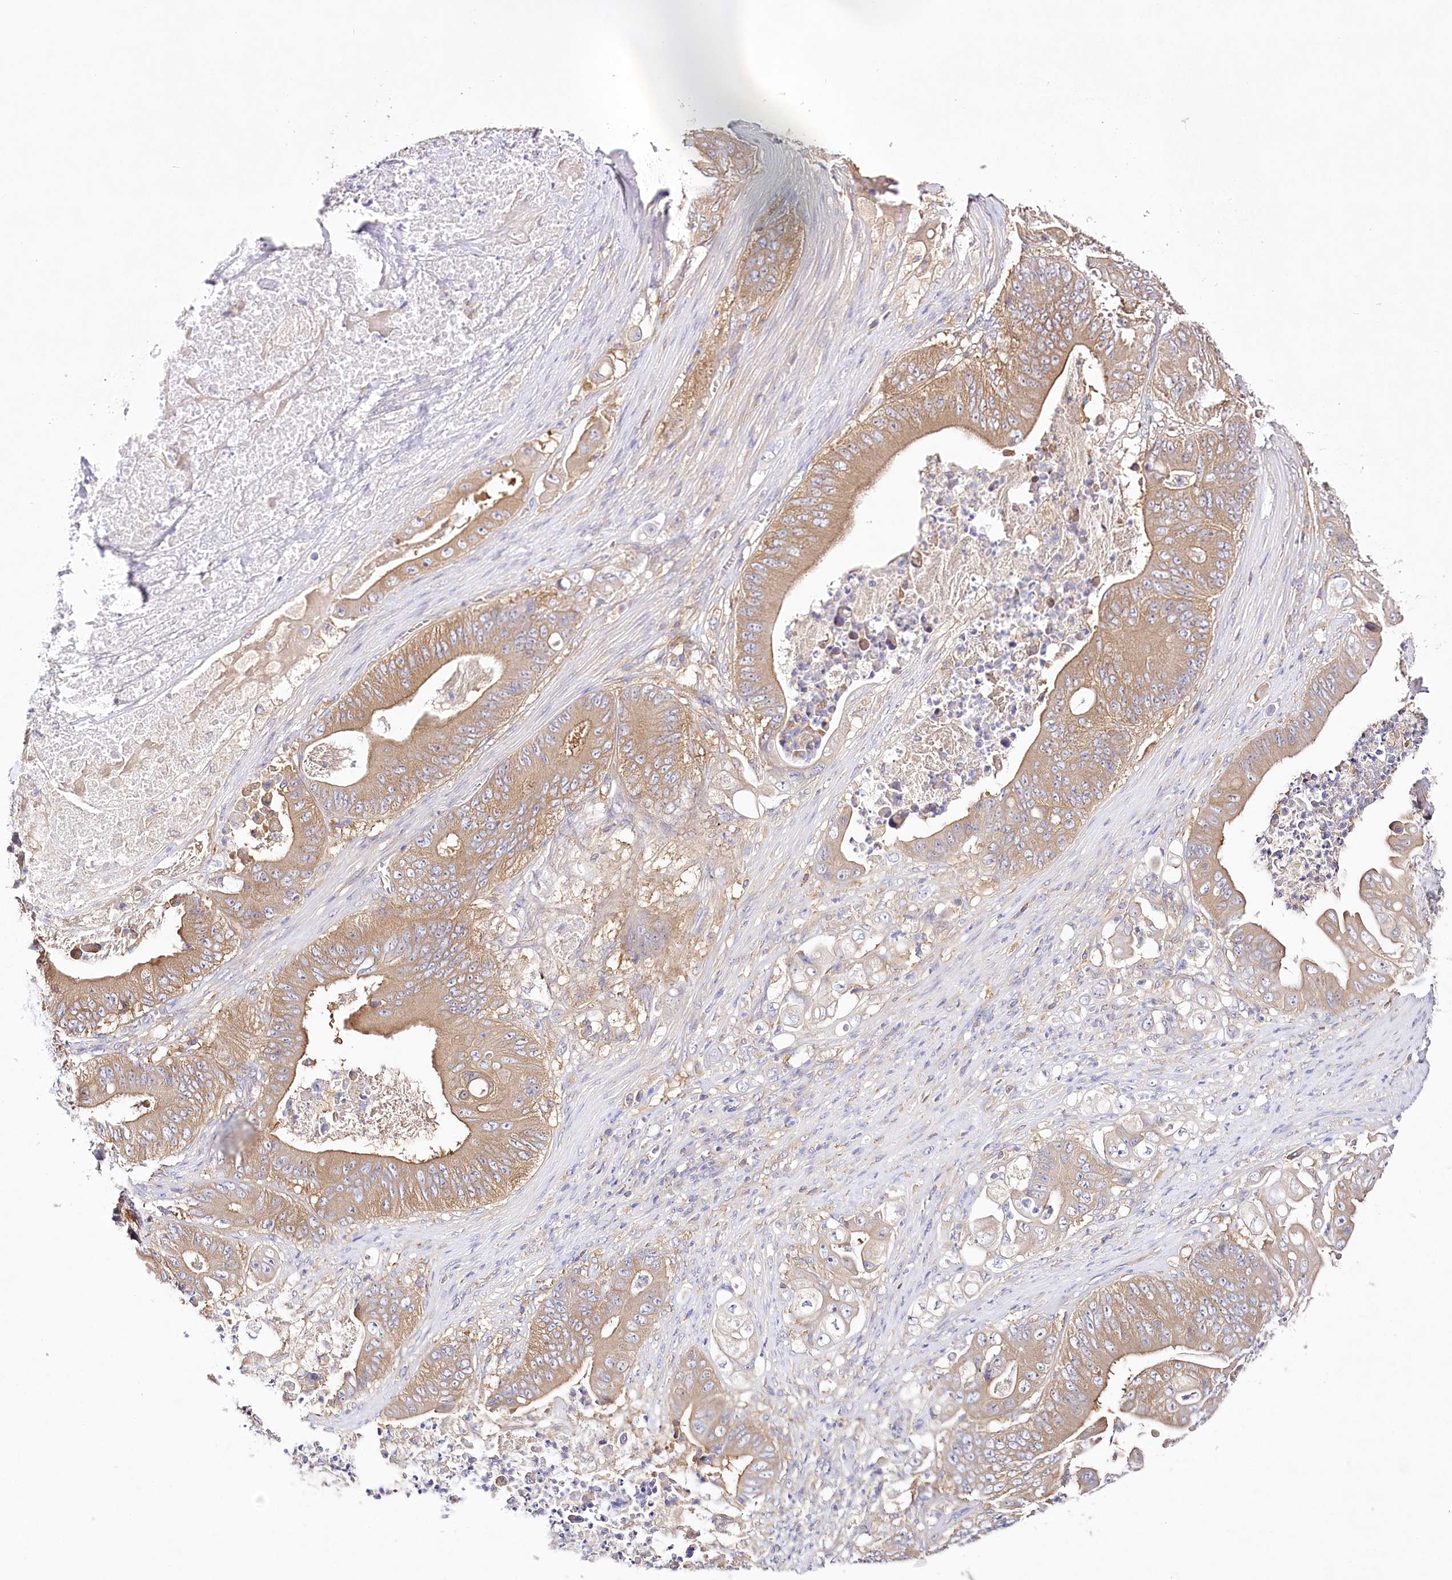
{"staining": {"intensity": "moderate", "quantity": ">75%", "location": "cytoplasmic/membranous"}, "tissue": "stomach cancer", "cell_type": "Tumor cells", "image_type": "cancer", "snomed": [{"axis": "morphology", "description": "Adenocarcinoma, NOS"}, {"axis": "topography", "description": "Stomach"}], "caption": "The photomicrograph shows a brown stain indicating the presence of a protein in the cytoplasmic/membranous of tumor cells in stomach adenocarcinoma. The protein of interest is shown in brown color, while the nuclei are stained blue.", "gene": "ABRAXAS2", "patient": {"sex": "female", "age": 73}}